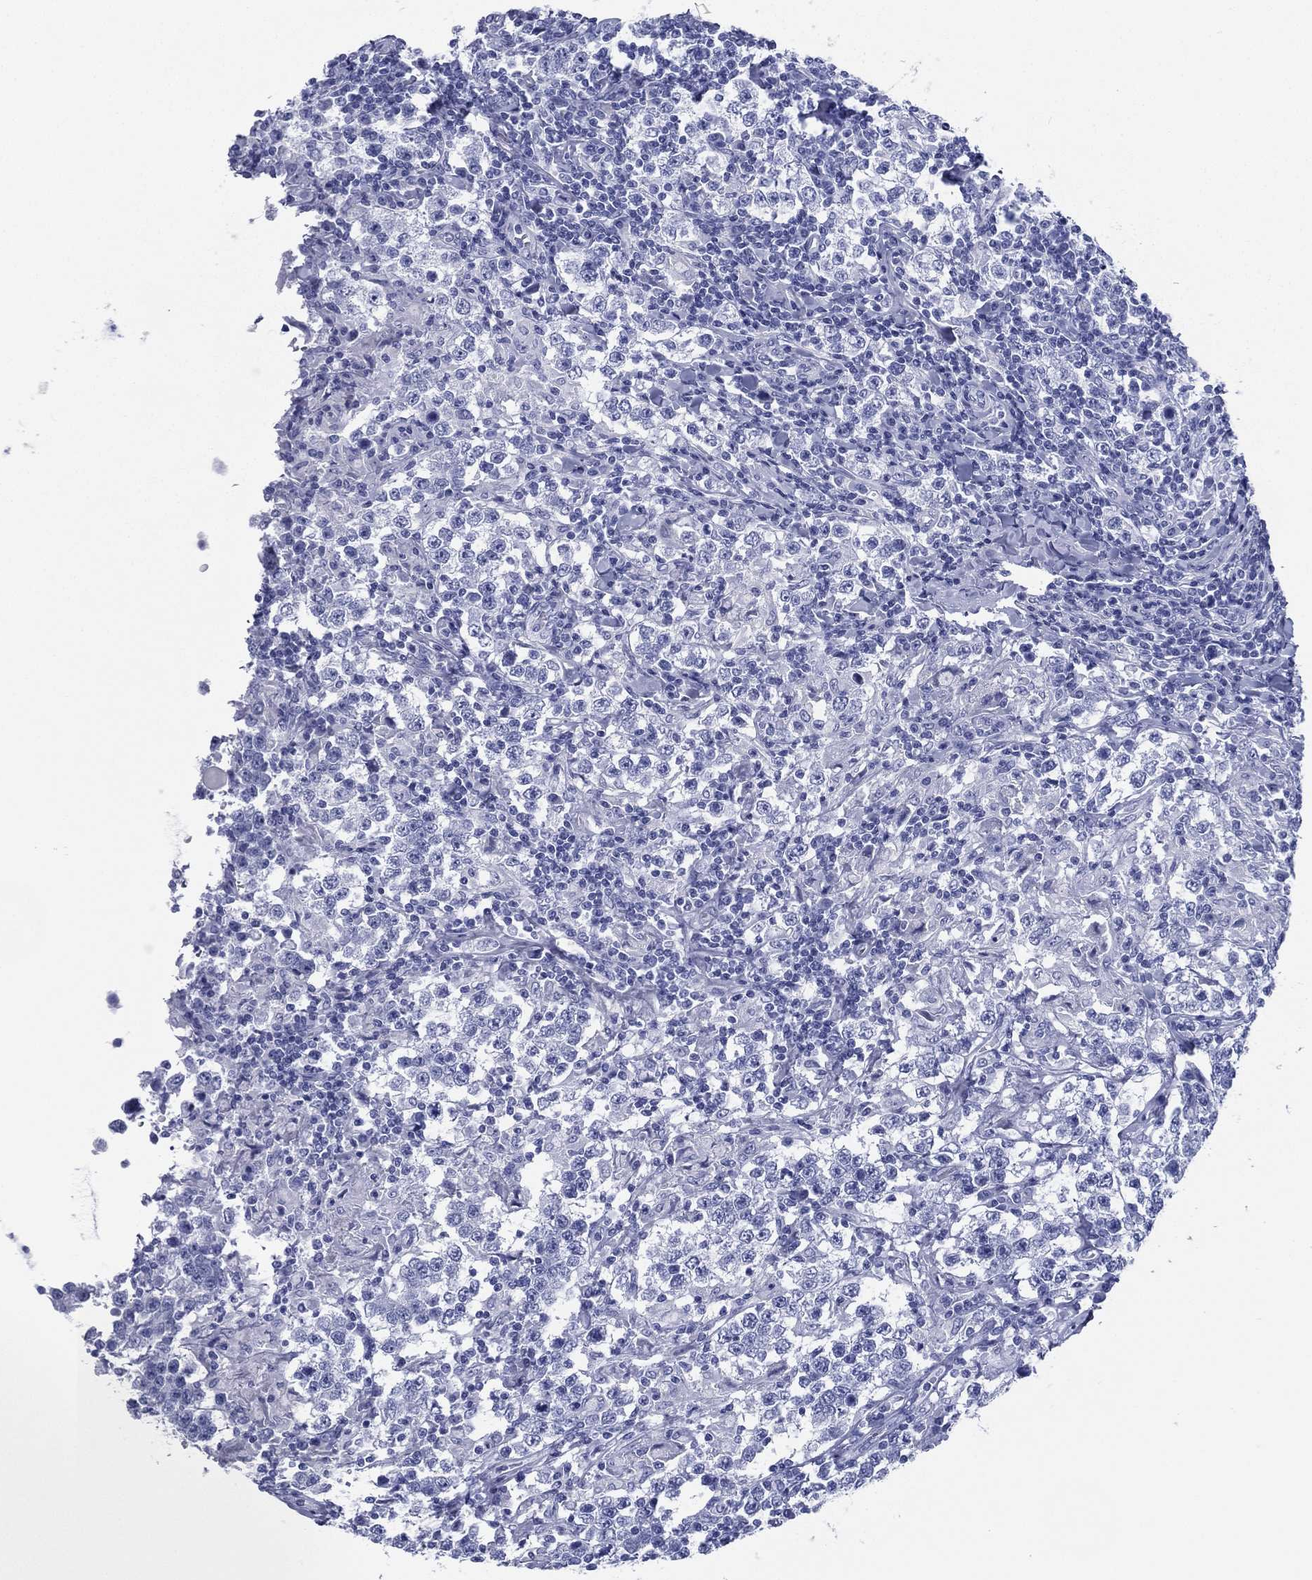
{"staining": {"intensity": "negative", "quantity": "none", "location": "none"}, "tissue": "testis cancer", "cell_type": "Tumor cells", "image_type": "cancer", "snomed": [{"axis": "morphology", "description": "Seminoma, NOS"}, {"axis": "morphology", "description": "Carcinoma, Embryonal, NOS"}, {"axis": "topography", "description": "Testis"}], "caption": "IHC micrograph of neoplastic tissue: human embryonal carcinoma (testis) stained with DAB exhibits no significant protein expression in tumor cells.", "gene": "RSPH4A", "patient": {"sex": "male", "age": 41}}